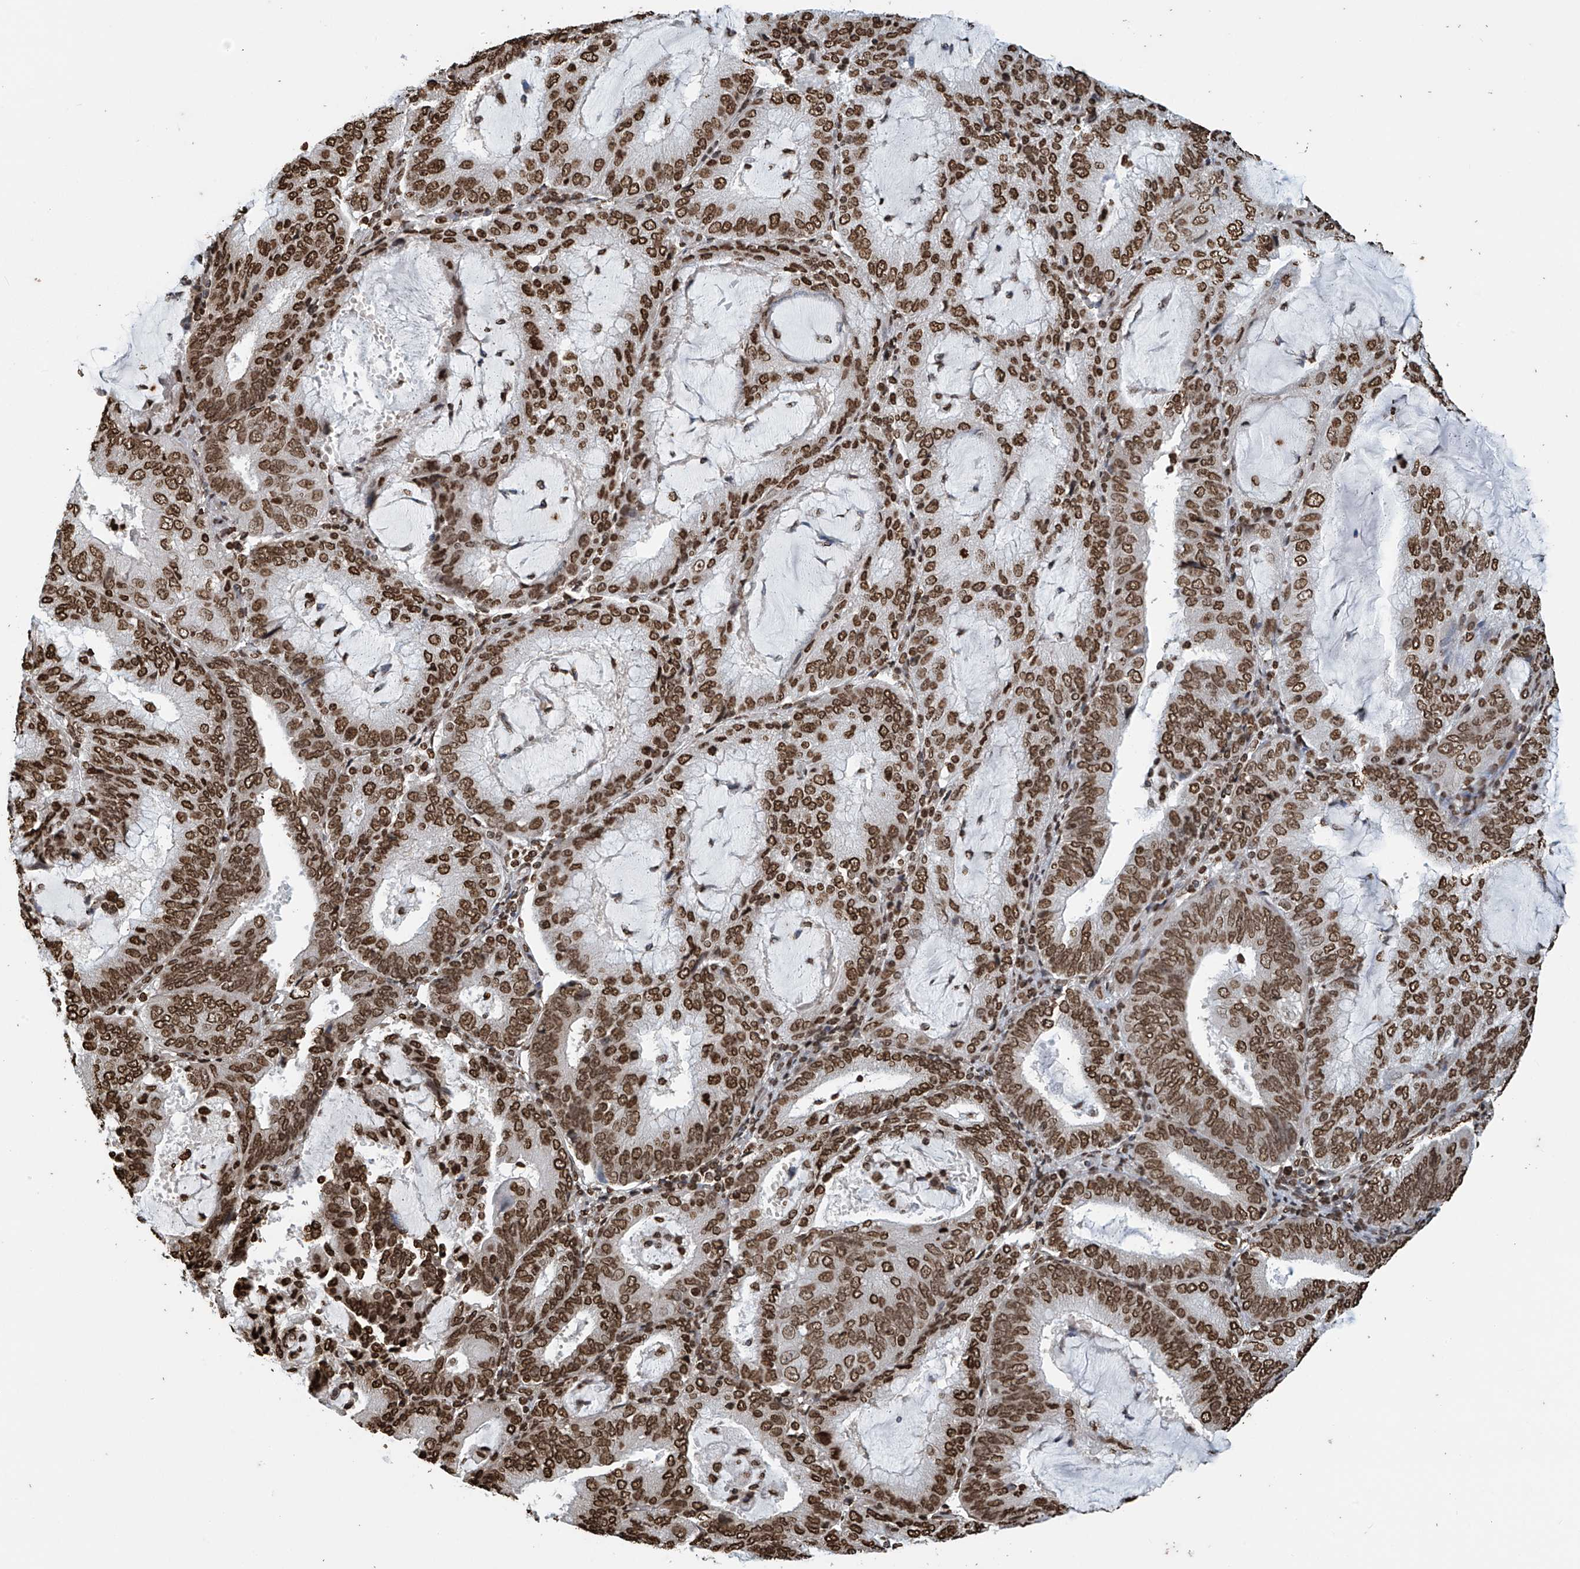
{"staining": {"intensity": "strong", "quantity": ">75%", "location": "nuclear"}, "tissue": "endometrial cancer", "cell_type": "Tumor cells", "image_type": "cancer", "snomed": [{"axis": "morphology", "description": "Adenocarcinoma, NOS"}, {"axis": "topography", "description": "Endometrium"}], "caption": "Protein staining displays strong nuclear positivity in about >75% of tumor cells in endometrial cancer.", "gene": "DPPA2", "patient": {"sex": "female", "age": 81}}